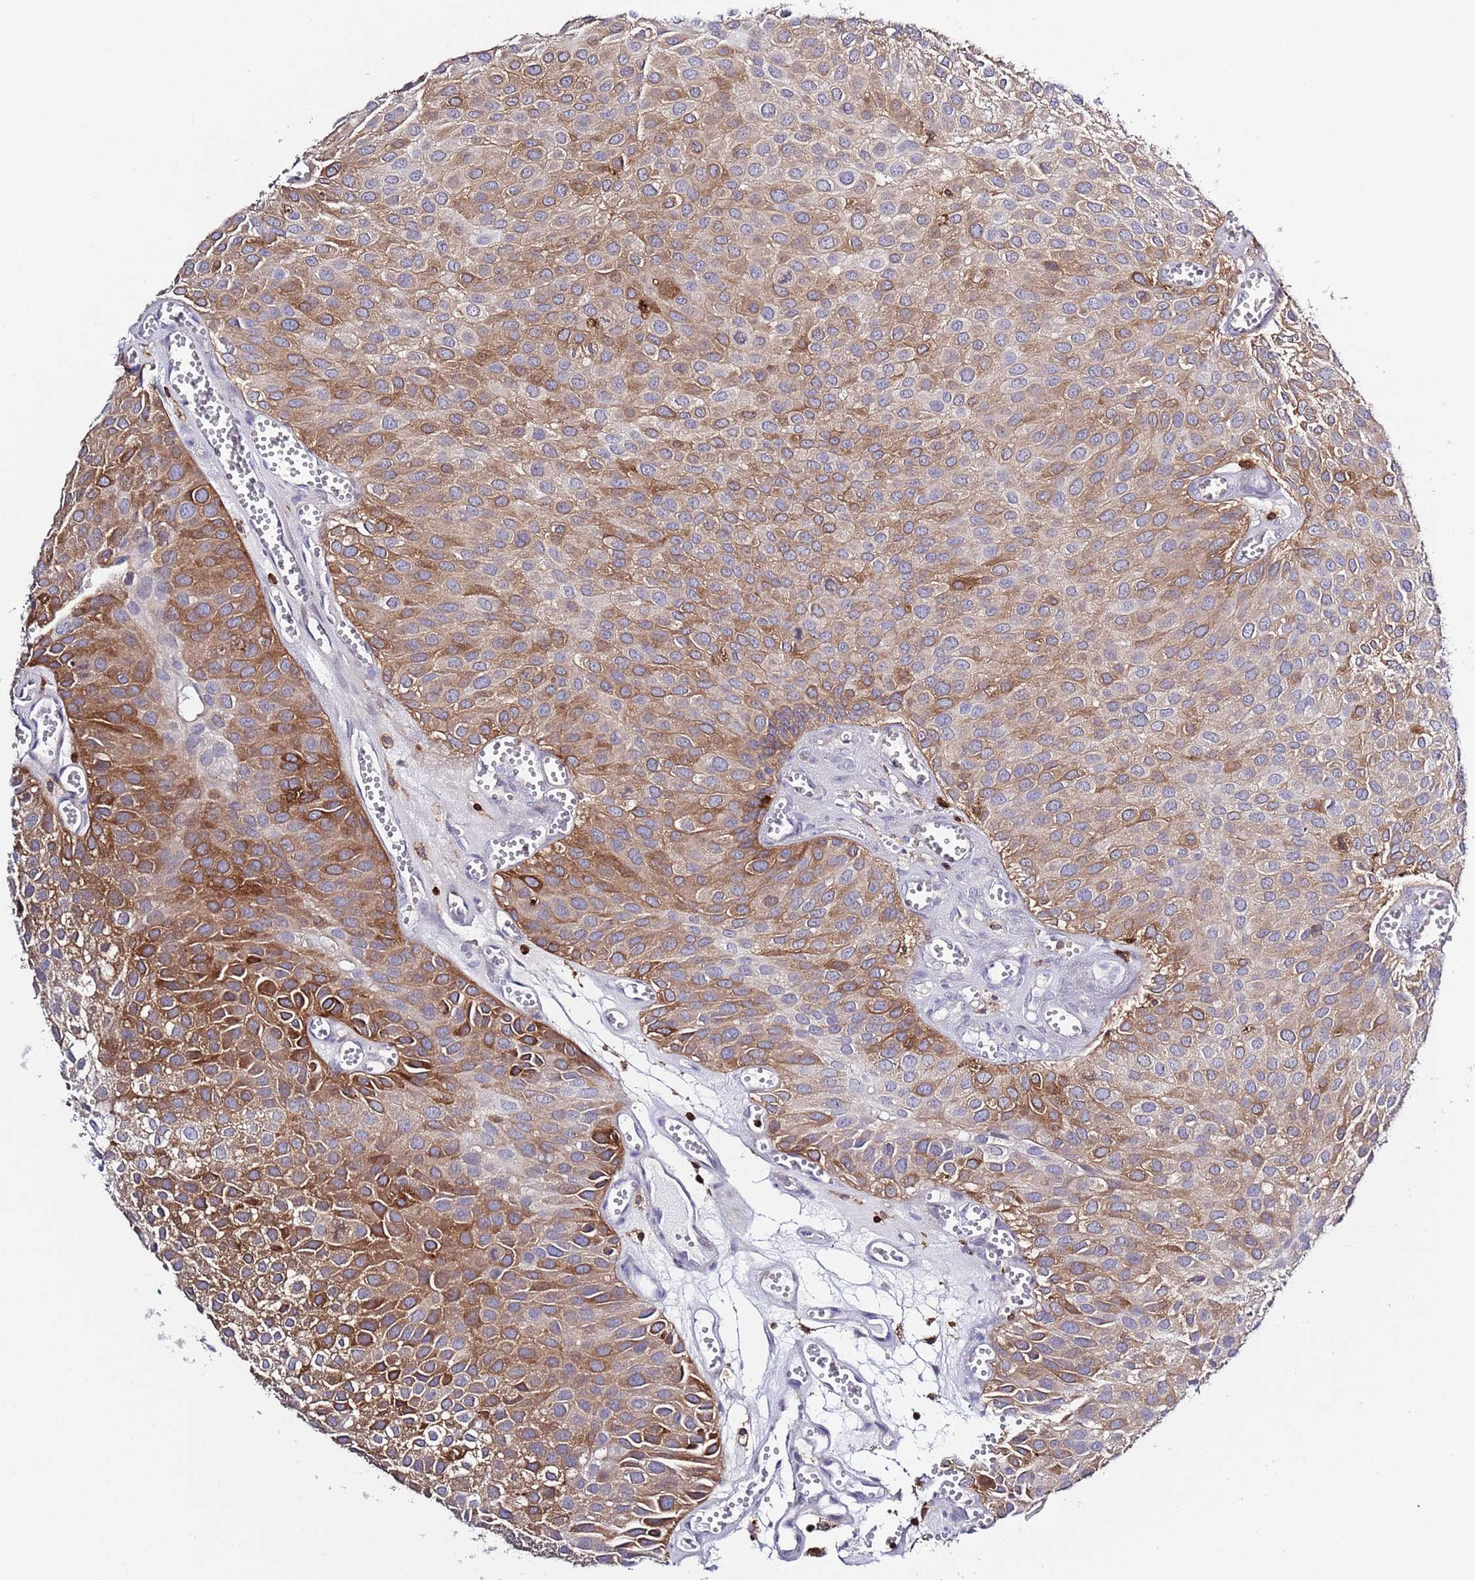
{"staining": {"intensity": "moderate", "quantity": ">75%", "location": "cytoplasmic/membranous"}, "tissue": "urothelial cancer", "cell_type": "Tumor cells", "image_type": "cancer", "snomed": [{"axis": "morphology", "description": "Urothelial carcinoma, Low grade"}, {"axis": "topography", "description": "Urinary bladder"}], "caption": "DAB immunohistochemical staining of low-grade urothelial carcinoma displays moderate cytoplasmic/membranous protein staining in approximately >75% of tumor cells.", "gene": "LPXN", "patient": {"sex": "male", "age": 88}}